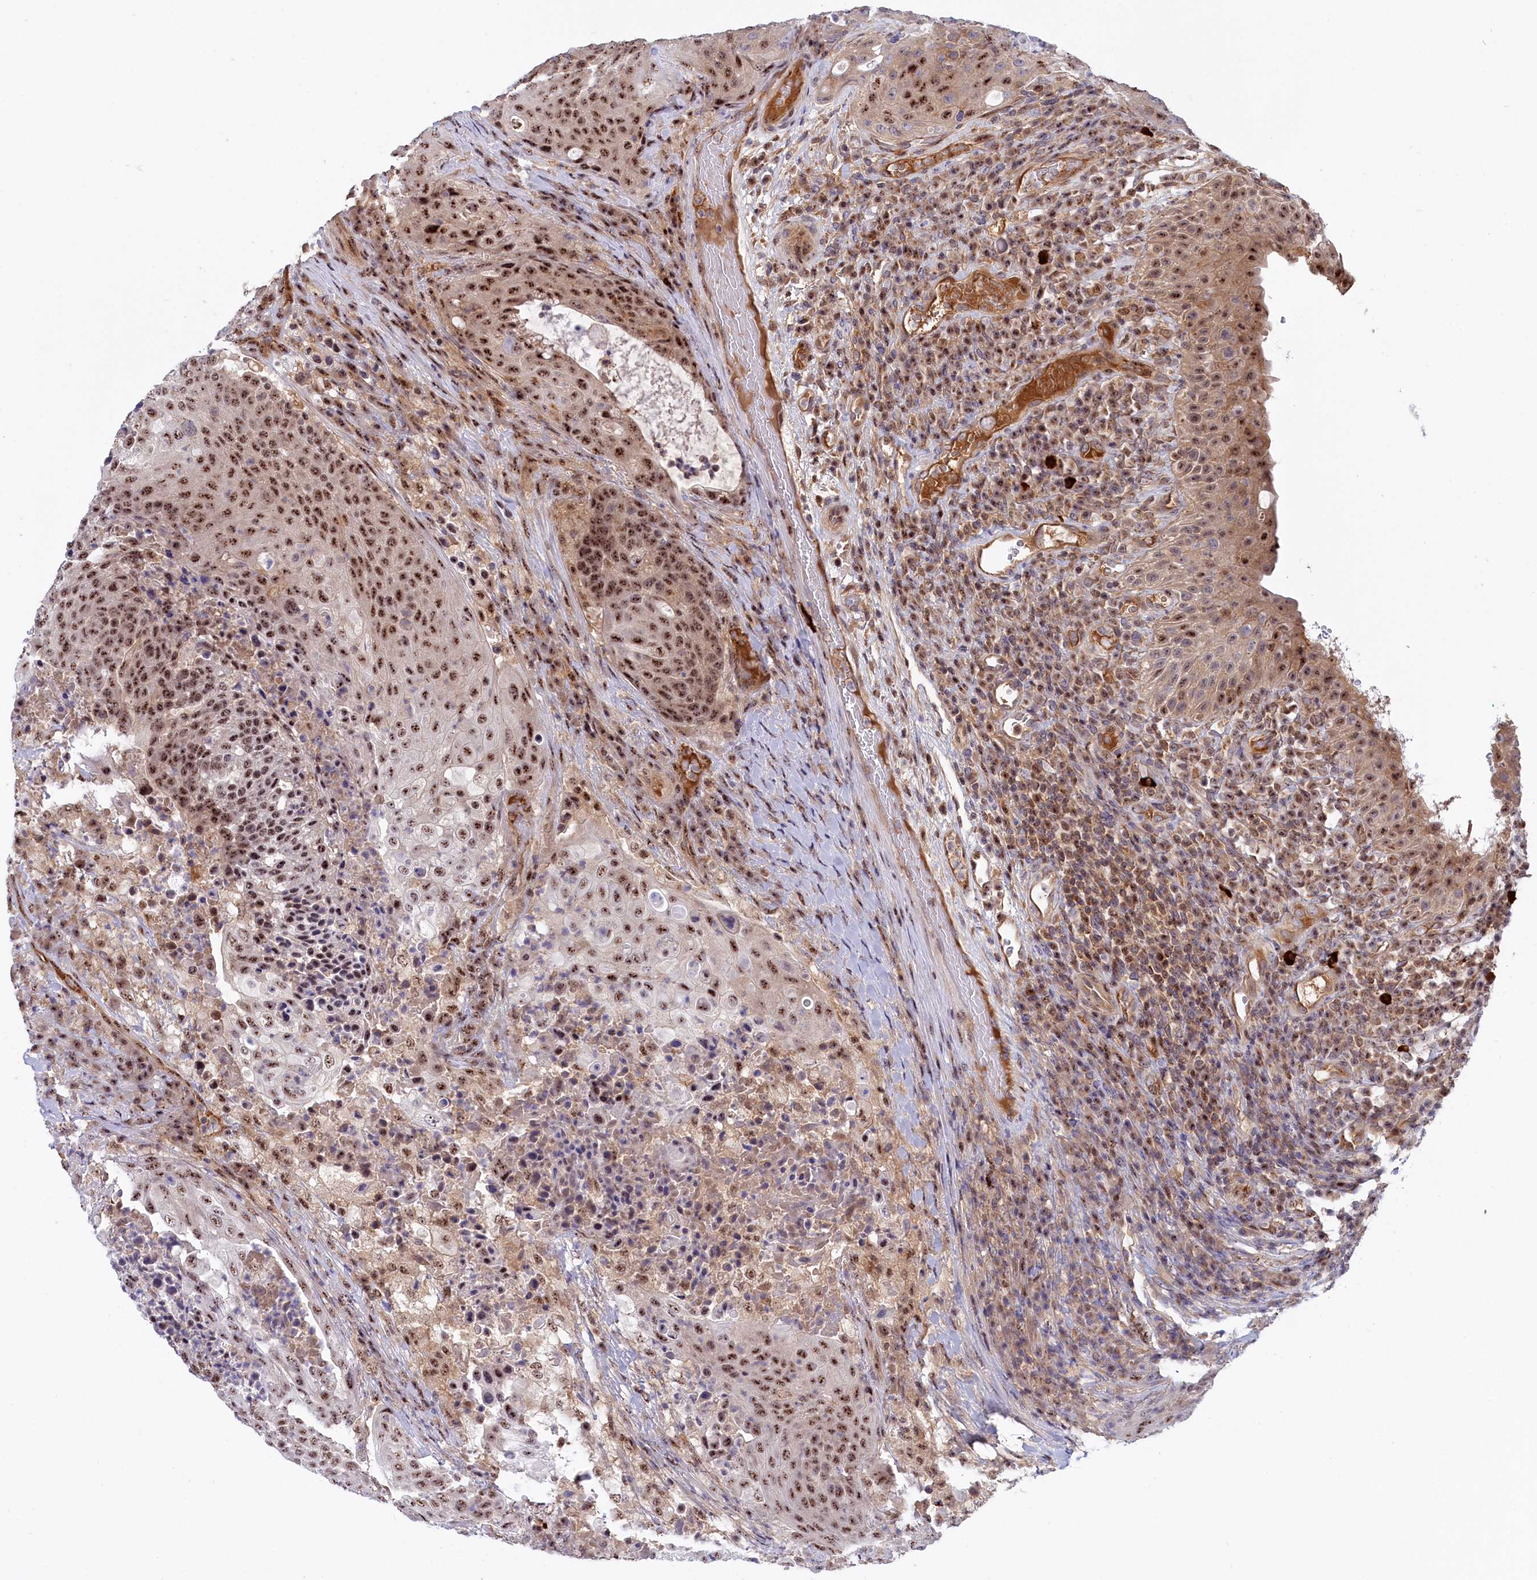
{"staining": {"intensity": "moderate", "quantity": ">75%", "location": "nuclear"}, "tissue": "urothelial cancer", "cell_type": "Tumor cells", "image_type": "cancer", "snomed": [{"axis": "morphology", "description": "Urothelial carcinoma, High grade"}, {"axis": "topography", "description": "Urinary bladder"}], "caption": "An IHC image of tumor tissue is shown. Protein staining in brown highlights moderate nuclear positivity in urothelial carcinoma (high-grade) within tumor cells. Ihc stains the protein of interest in brown and the nuclei are stained blue.", "gene": "TAB1", "patient": {"sex": "female", "age": 63}}